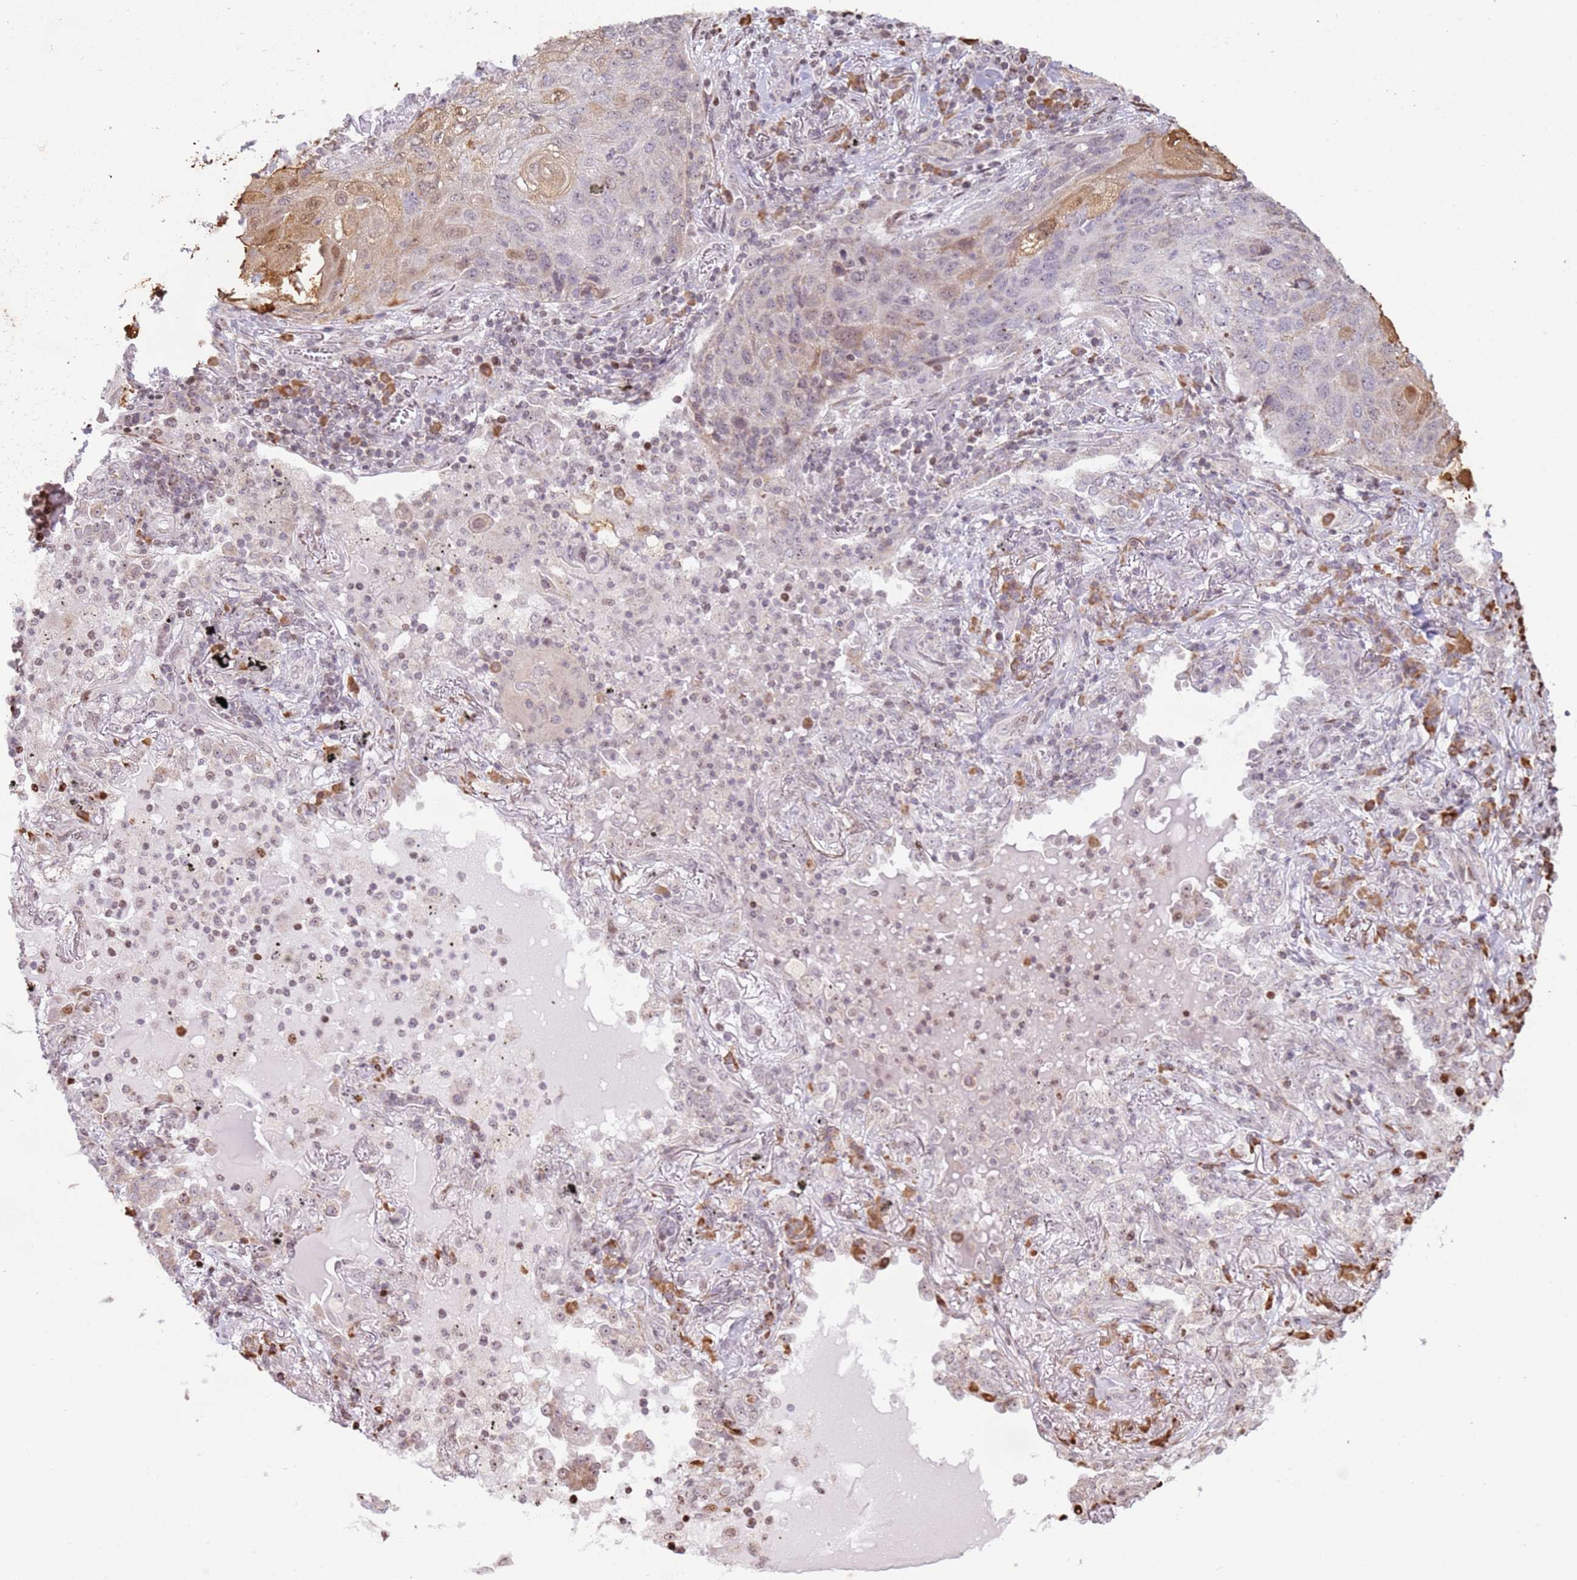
{"staining": {"intensity": "moderate", "quantity": "<25%", "location": "cytoplasmic/membranous,nuclear"}, "tissue": "lung cancer", "cell_type": "Tumor cells", "image_type": "cancer", "snomed": [{"axis": "morphology", "description": "Squamous cell carcinoma, NOS"}, {"axis": "topography", "description": "Lung"}], "caption": "An image showing moderate cytoplasmic/membranous and nuclear positivity in about <25% of tumor cells in lung cancer, as visualized by brown immunohistochemical staining.", "gene": "SCAF1", "patient": {"sex": "female", "age": 63}}